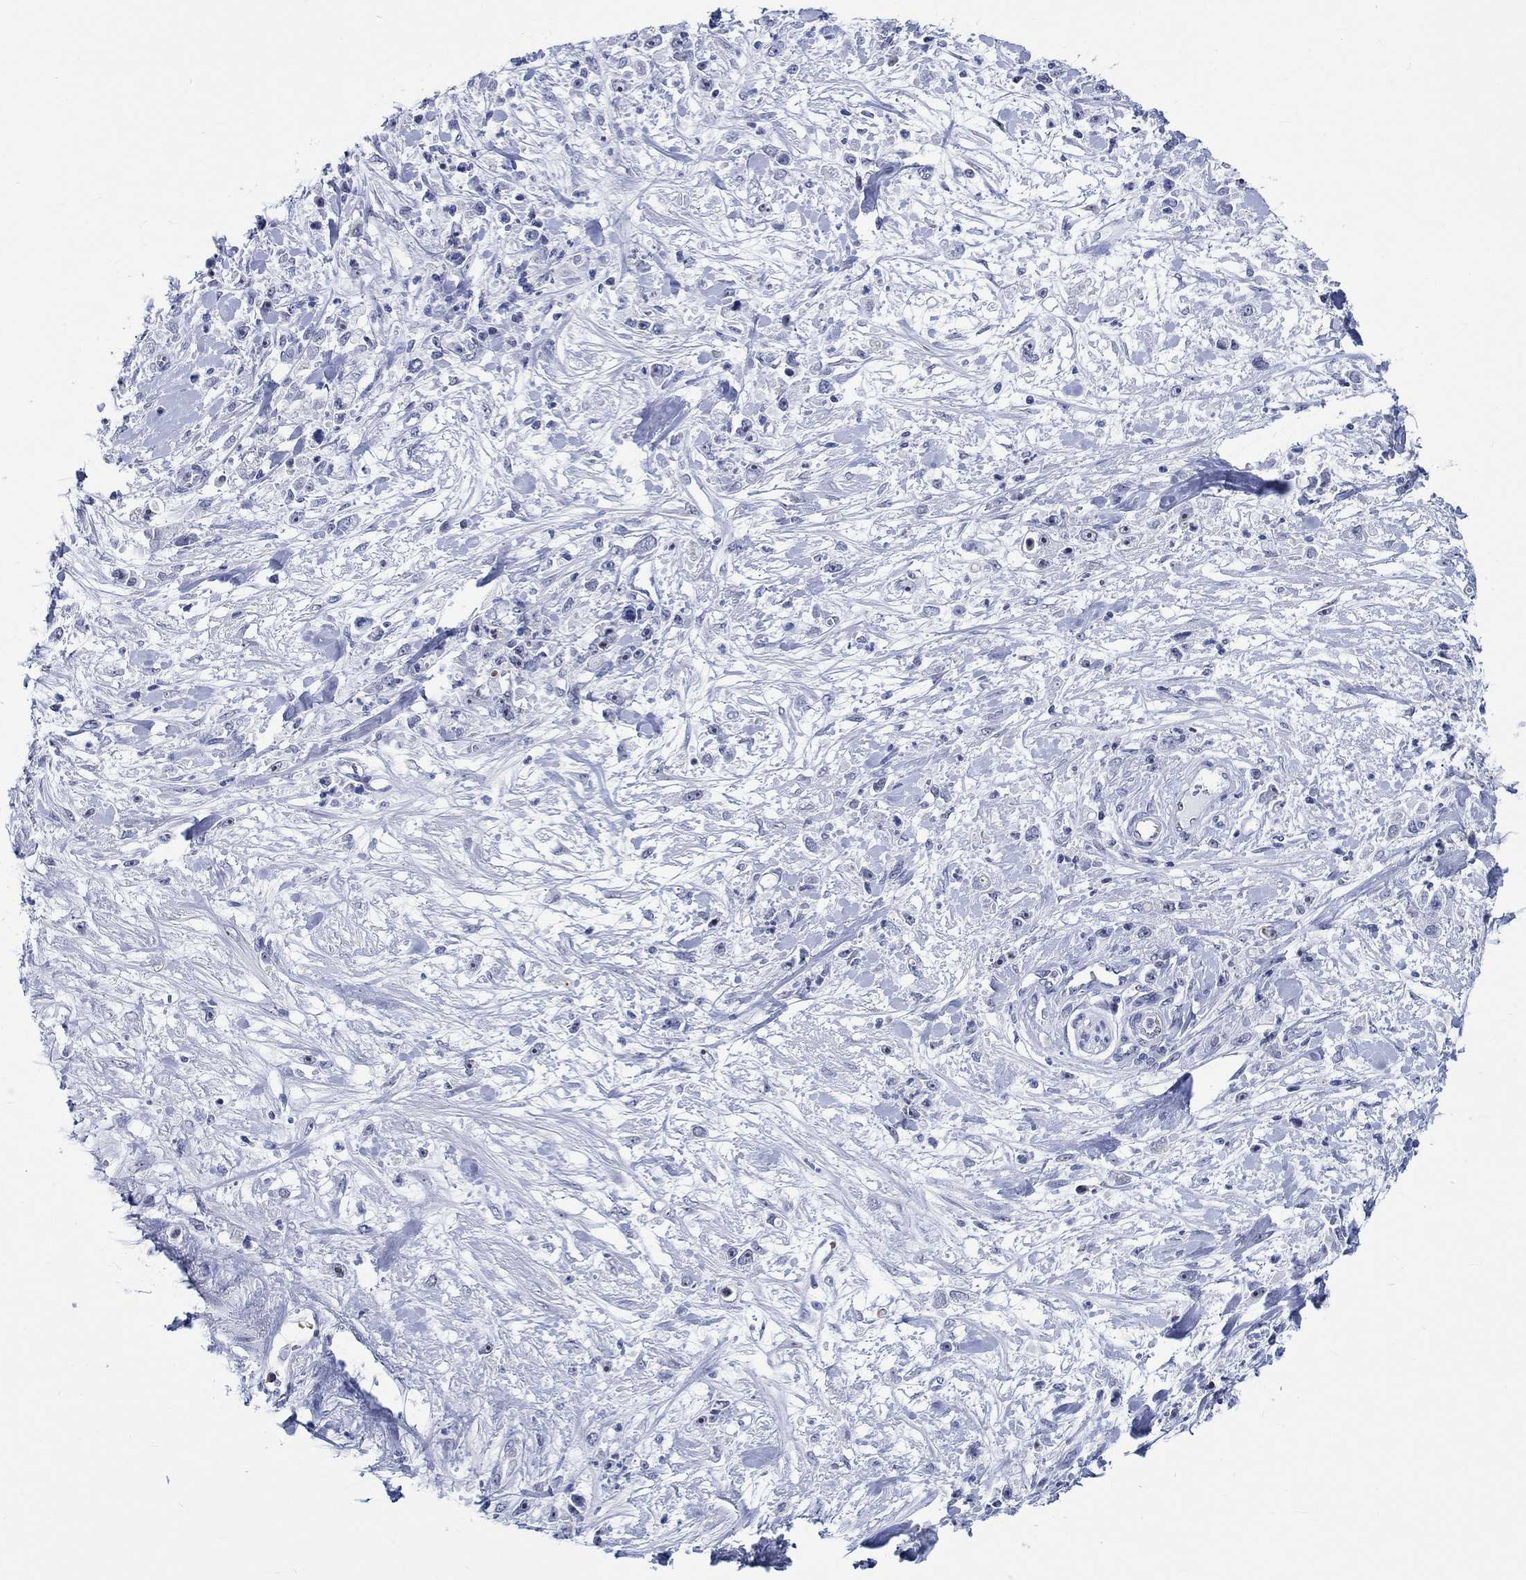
{"staining": {"intensity": "strong", "quantity": "<25%", "location": "nuclear"}, "tissue": "stomach cancer", "cell_type": "Tumor cells", "image_type": "cancer", "snomed": [{"axis": "morphology", "description": "Adenocarcinoma, NOS"}, {"axis": "topography", "description": "Stomach"}], "caption": "A photomicrograph of human stomach cancer stained for a protein exhibits strong nuclear brown staining in tumor cells. Using DAB (3,3'-diaminobenzidine) (brown) and hematoxylin (blue) stains, captured at high magnification using brightfield microscopy.", "gene": "ZNF446", "patient": {"sex": "female", "age": 59}}